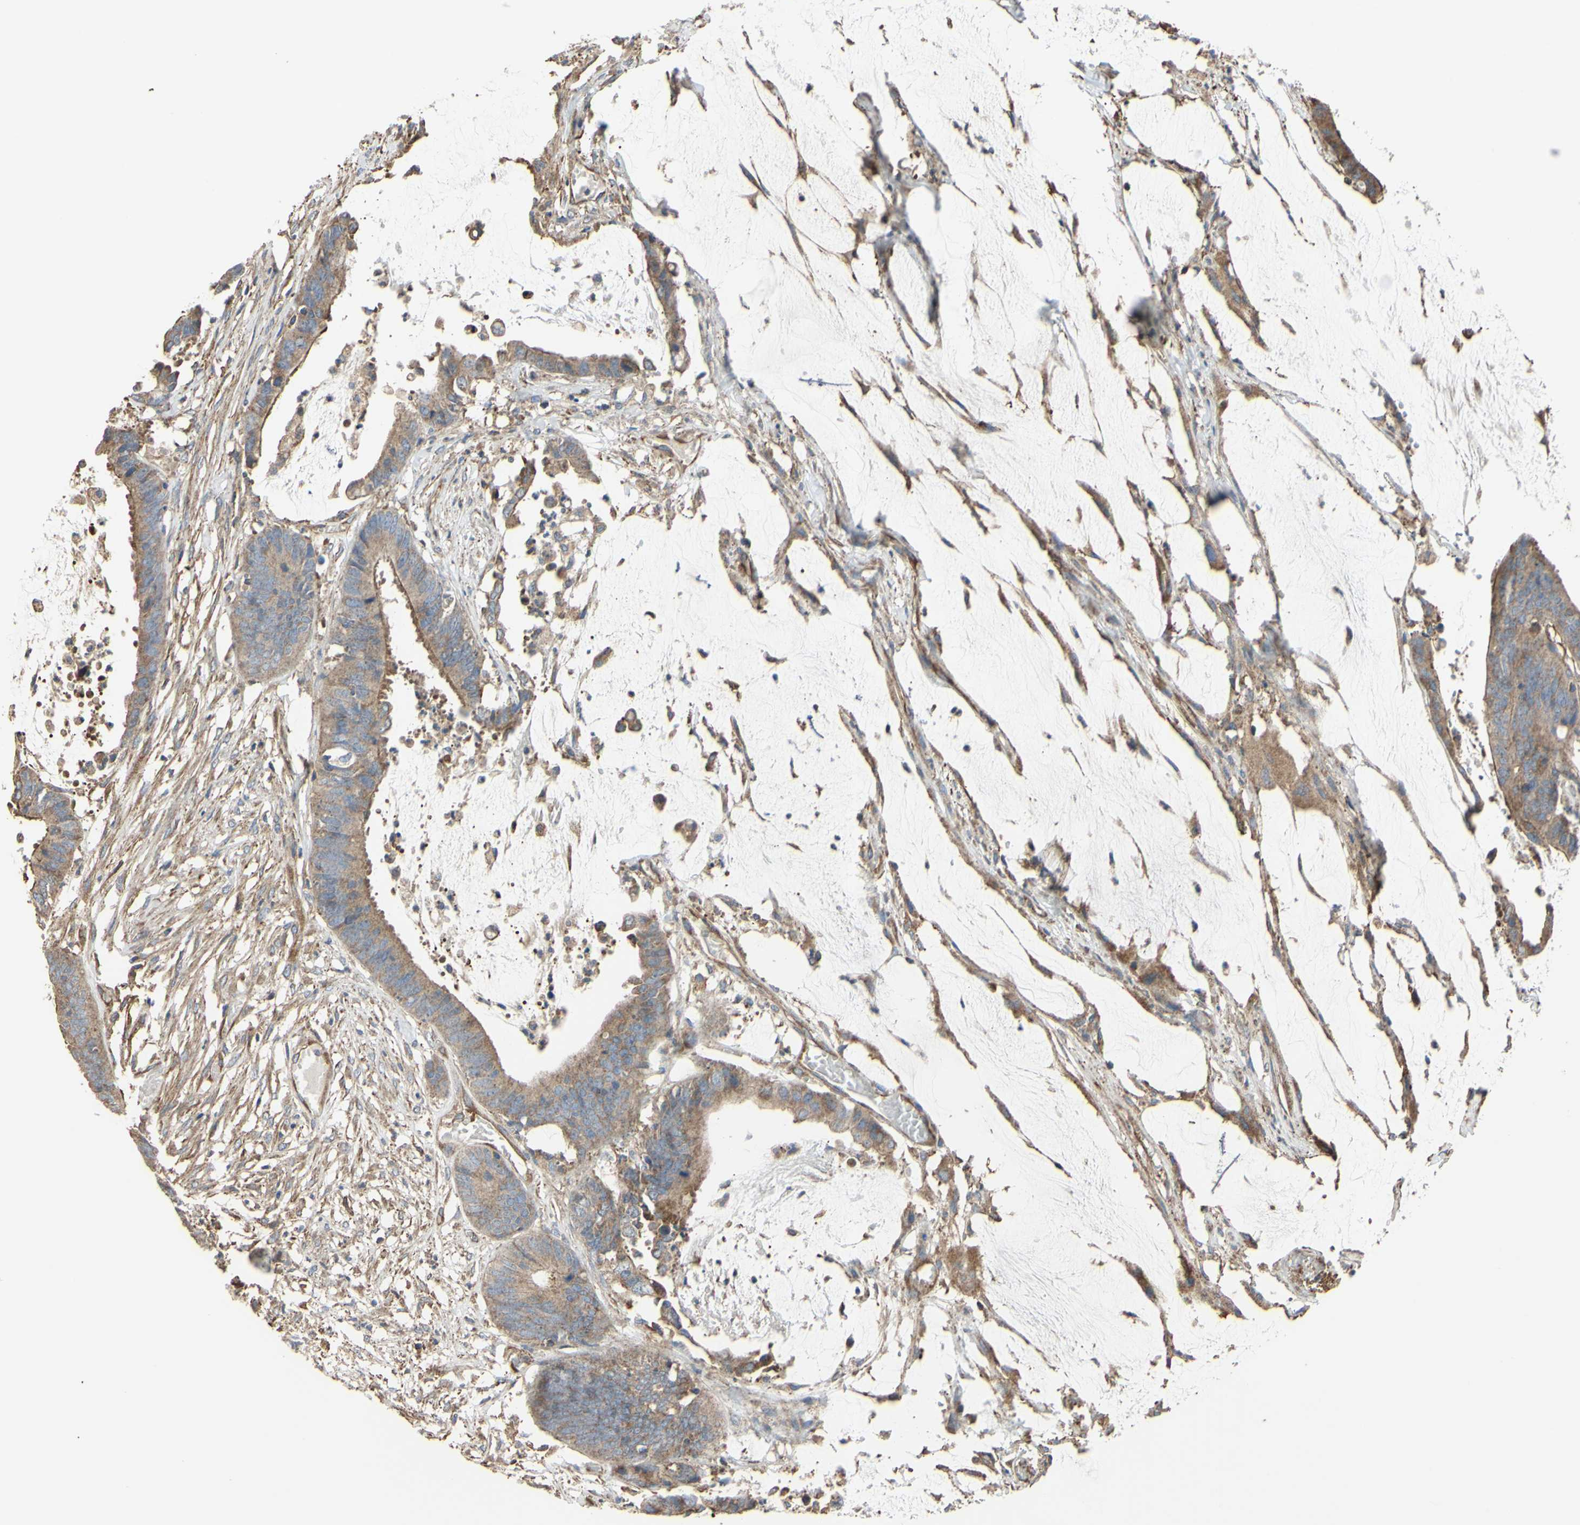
{"staining": {"intensity": "moderate", "quantity": ">75%", "location": "cytoplasmic/membranous"}, "tissue": "colorectal cancer", "cell_type": "Tumor cells", "image_type": "cancer", "snomed": [{"axis": "morphology", "description": "Adenocarcinoma, NOS"}, {"axis": "topography", "description": "Rectum"}], "caption": "High-magnification brightfield microscopy of colorectal cancer stained with DAB (brown) and counterstained with hematoxylin (blue). tumor cells exhibit moderate cytoplasmic/membranous positivity is seen in about>75% of cells.", "gene": "BECN1", "patient": {"sex": "female", "age": 66}}